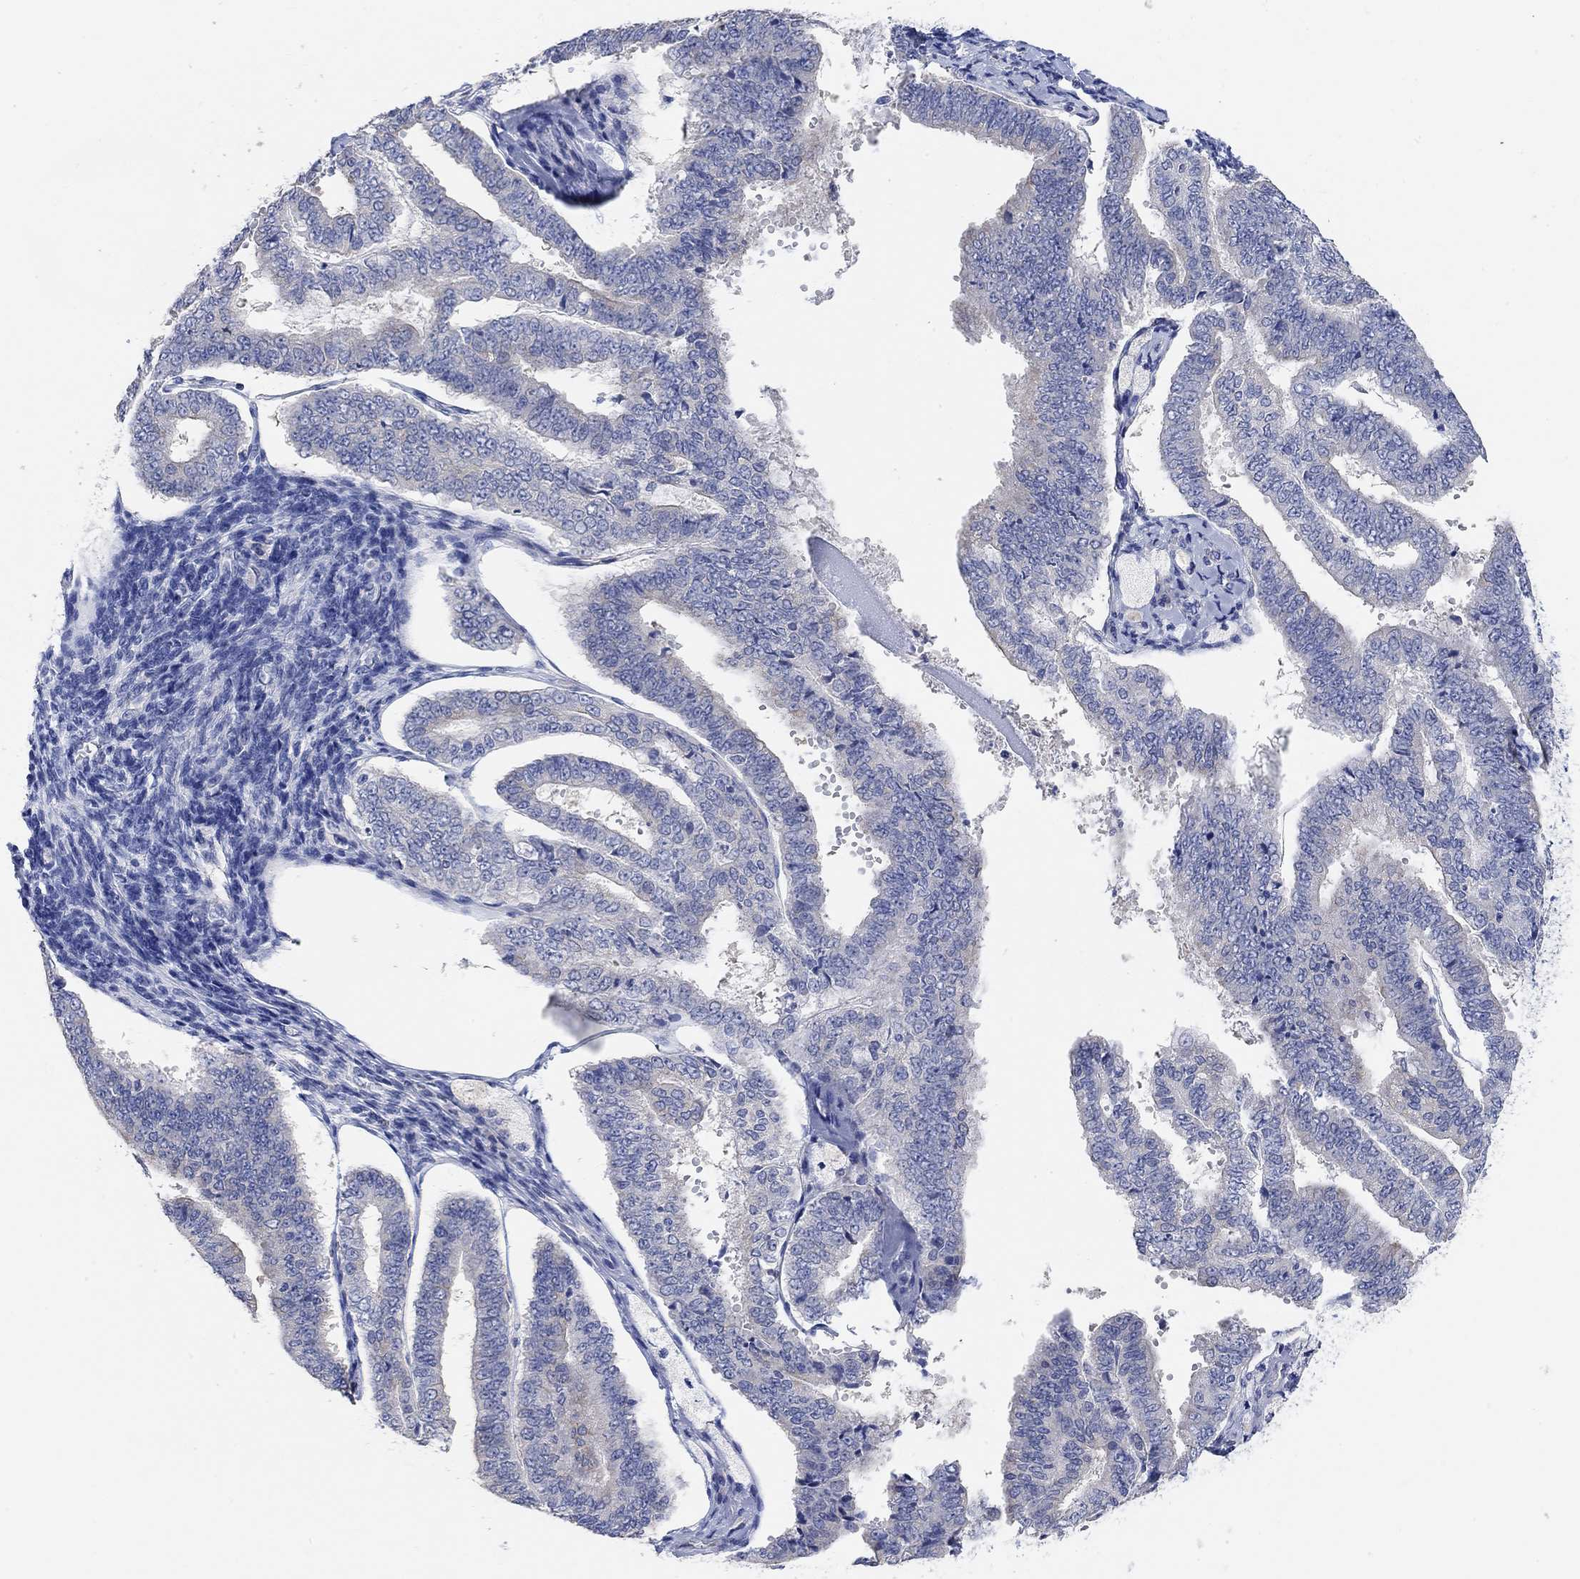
{"staining": {"intensity": "negative", "quantity": "none", "location": "none"}, "tissue": "endometrial cancer", "cell_type": "Tumor cells", "image_type": "cancer", "snomed": [{"axis": "morphology", "description": "Adenocarcinoma, NOS"}, {"axis": "topography", "description": "Endometrium"}], "caption": "Tumor cells show no significant protein staining in endometrial cancer (adenocarcinoma).", "gene": "NLRP14", "patient": {"sex": "female", "age": 63}}